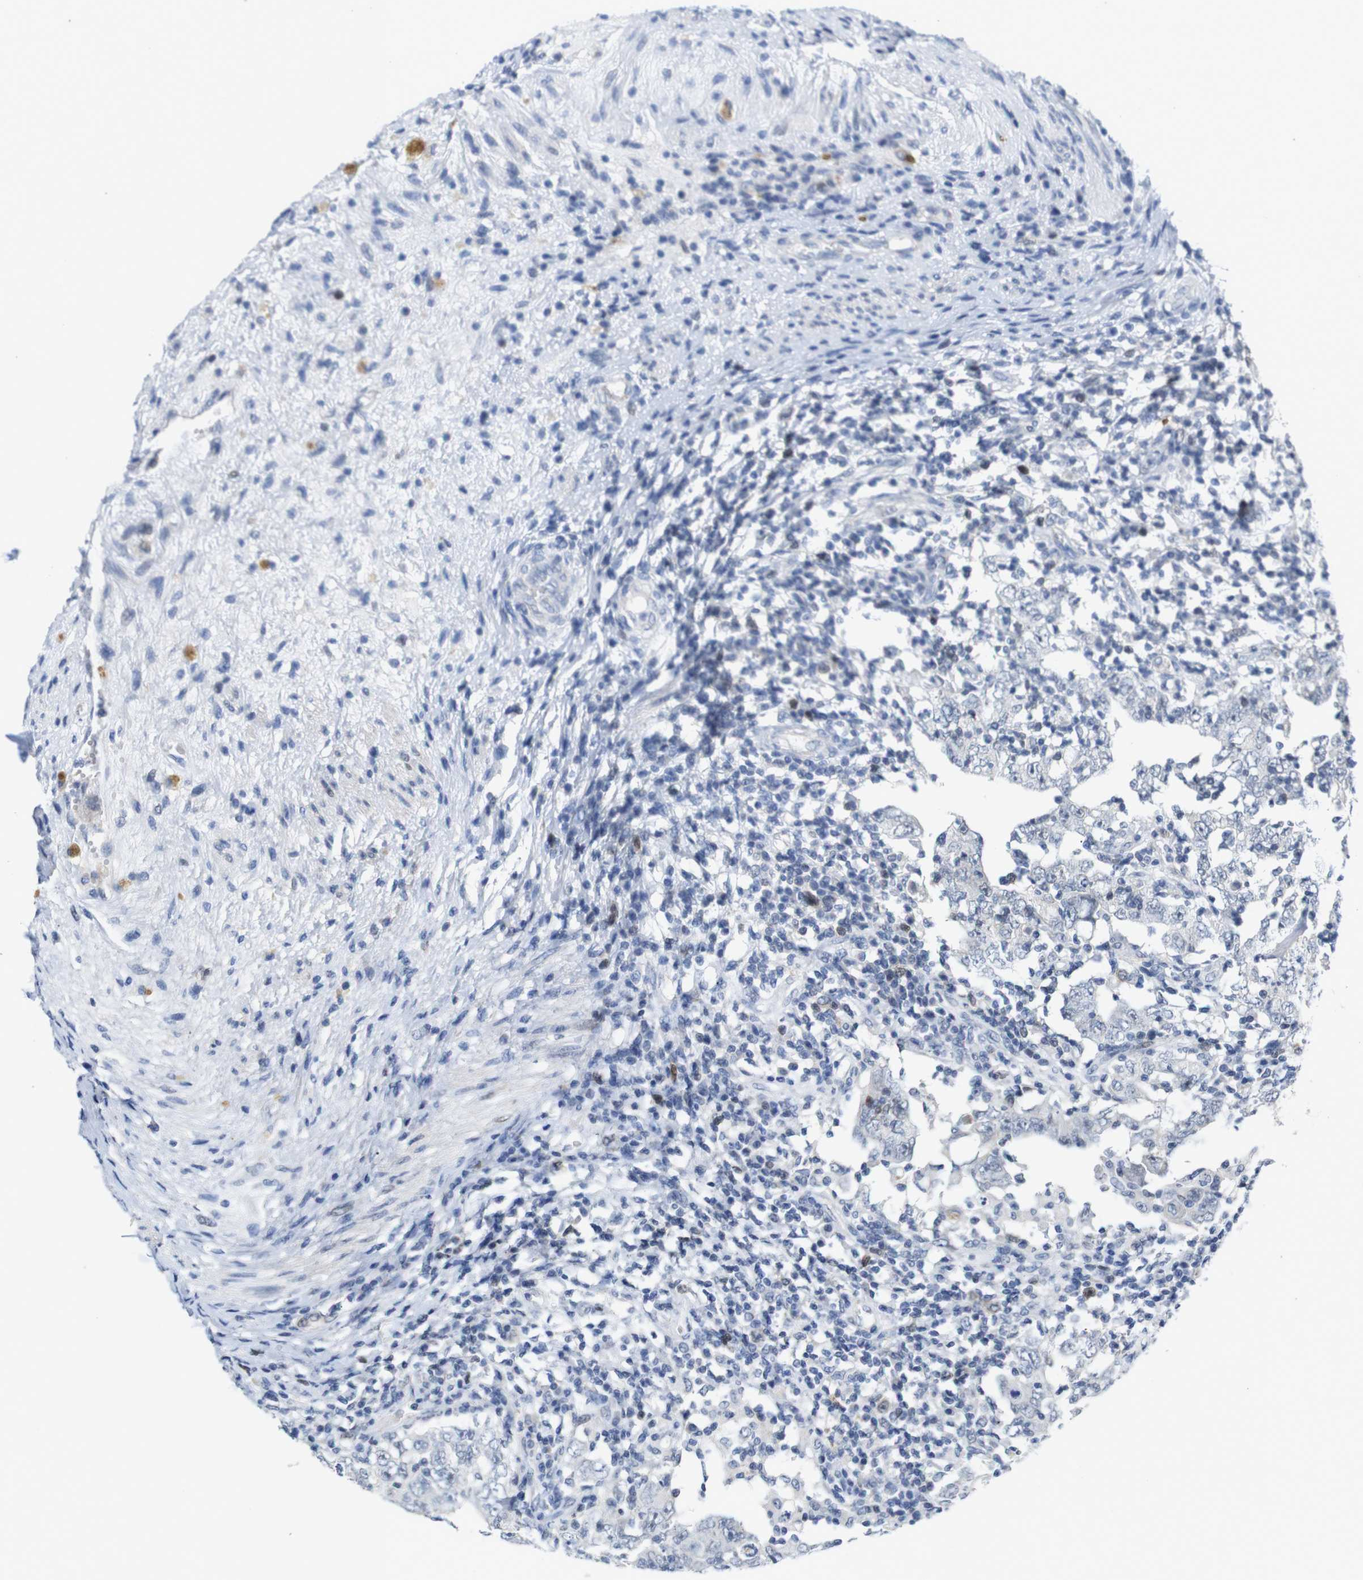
{"staining": {"intensity": "negative", "quantity": "none", "location": "none"}, "tissue": "testis cancer", "cell_type": "Tumor cells", "image_type": "cancer", "snomed": [{"axis": "morphology", "description": "Carcinoma, Embryonal, NOS"}, {"axis": "topography", "description": "Testis"}], "caption": "Testis embryonal carcinoma stained for a protein using immunohistochemistry (IHC) reveals no staining tumor cells.", "gene": "CDK2", "patient": {"sex": "male", "age": 26}}